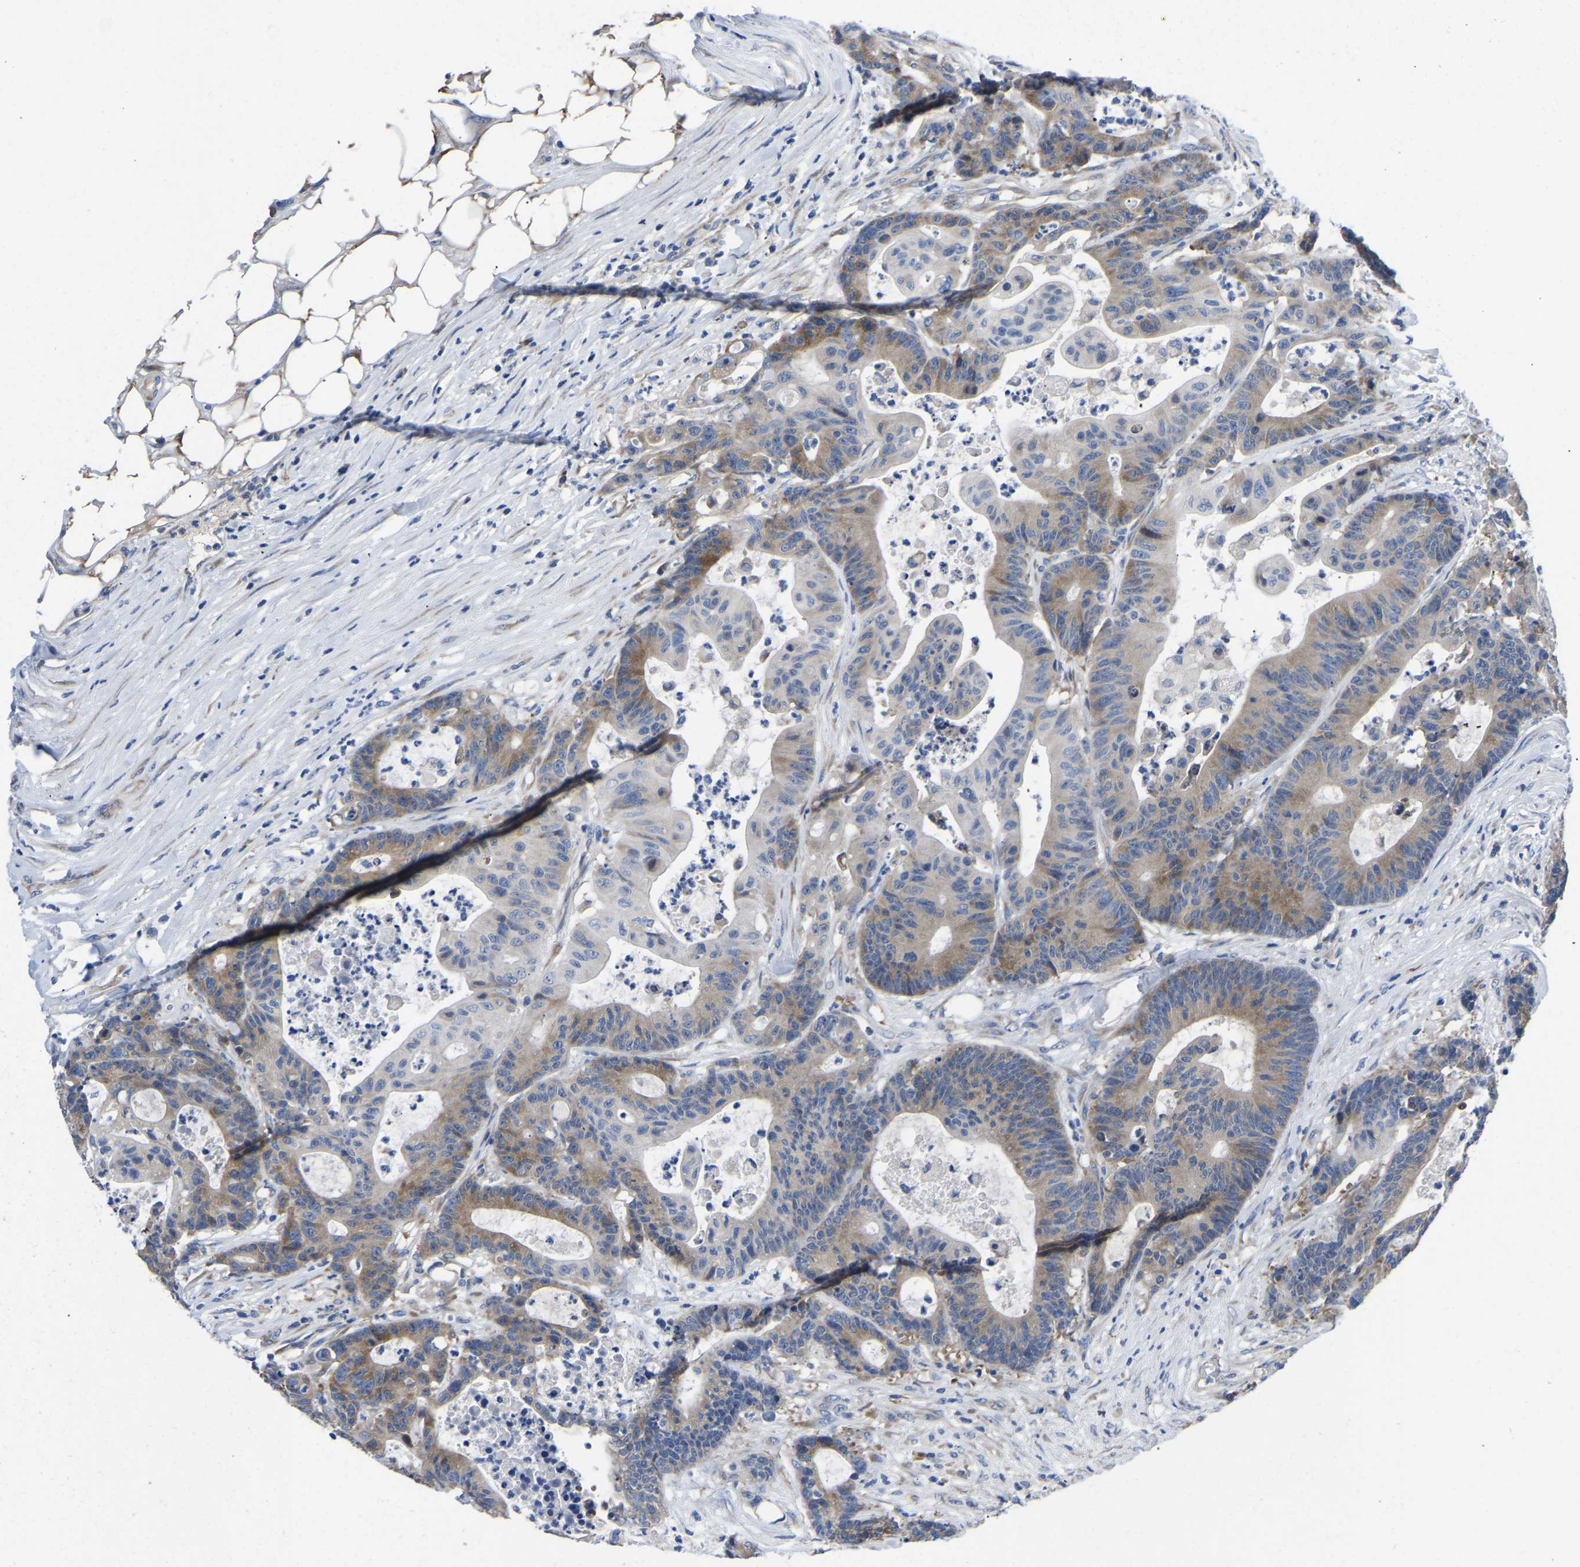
{"staining": {"intensity": "moderate", "quantity": "<25%", "location": "cytoplasmic/membranous"}, "tissue": "colorectal cancer", "cell_type": "Tumor cells", "image_type": "cancer", "snomed": [{"axis": "morphology", "description": "Adenocarcinoma, NOS"}, {"axis": "topography", "description": "Colon"}], "caption": "Immunohistochemical staining of human adenocarcinoma (colorectal) shows low levels of moderate cytoplasmic/membranous protein staining in about <25% of tumor cells. Using DAB (brown) and hematoxylin (blue) stains, captured at high magnification using brightfield microscopy.", "gene": "ABCA10", "patient": {"sex": "female", "age": 84}}